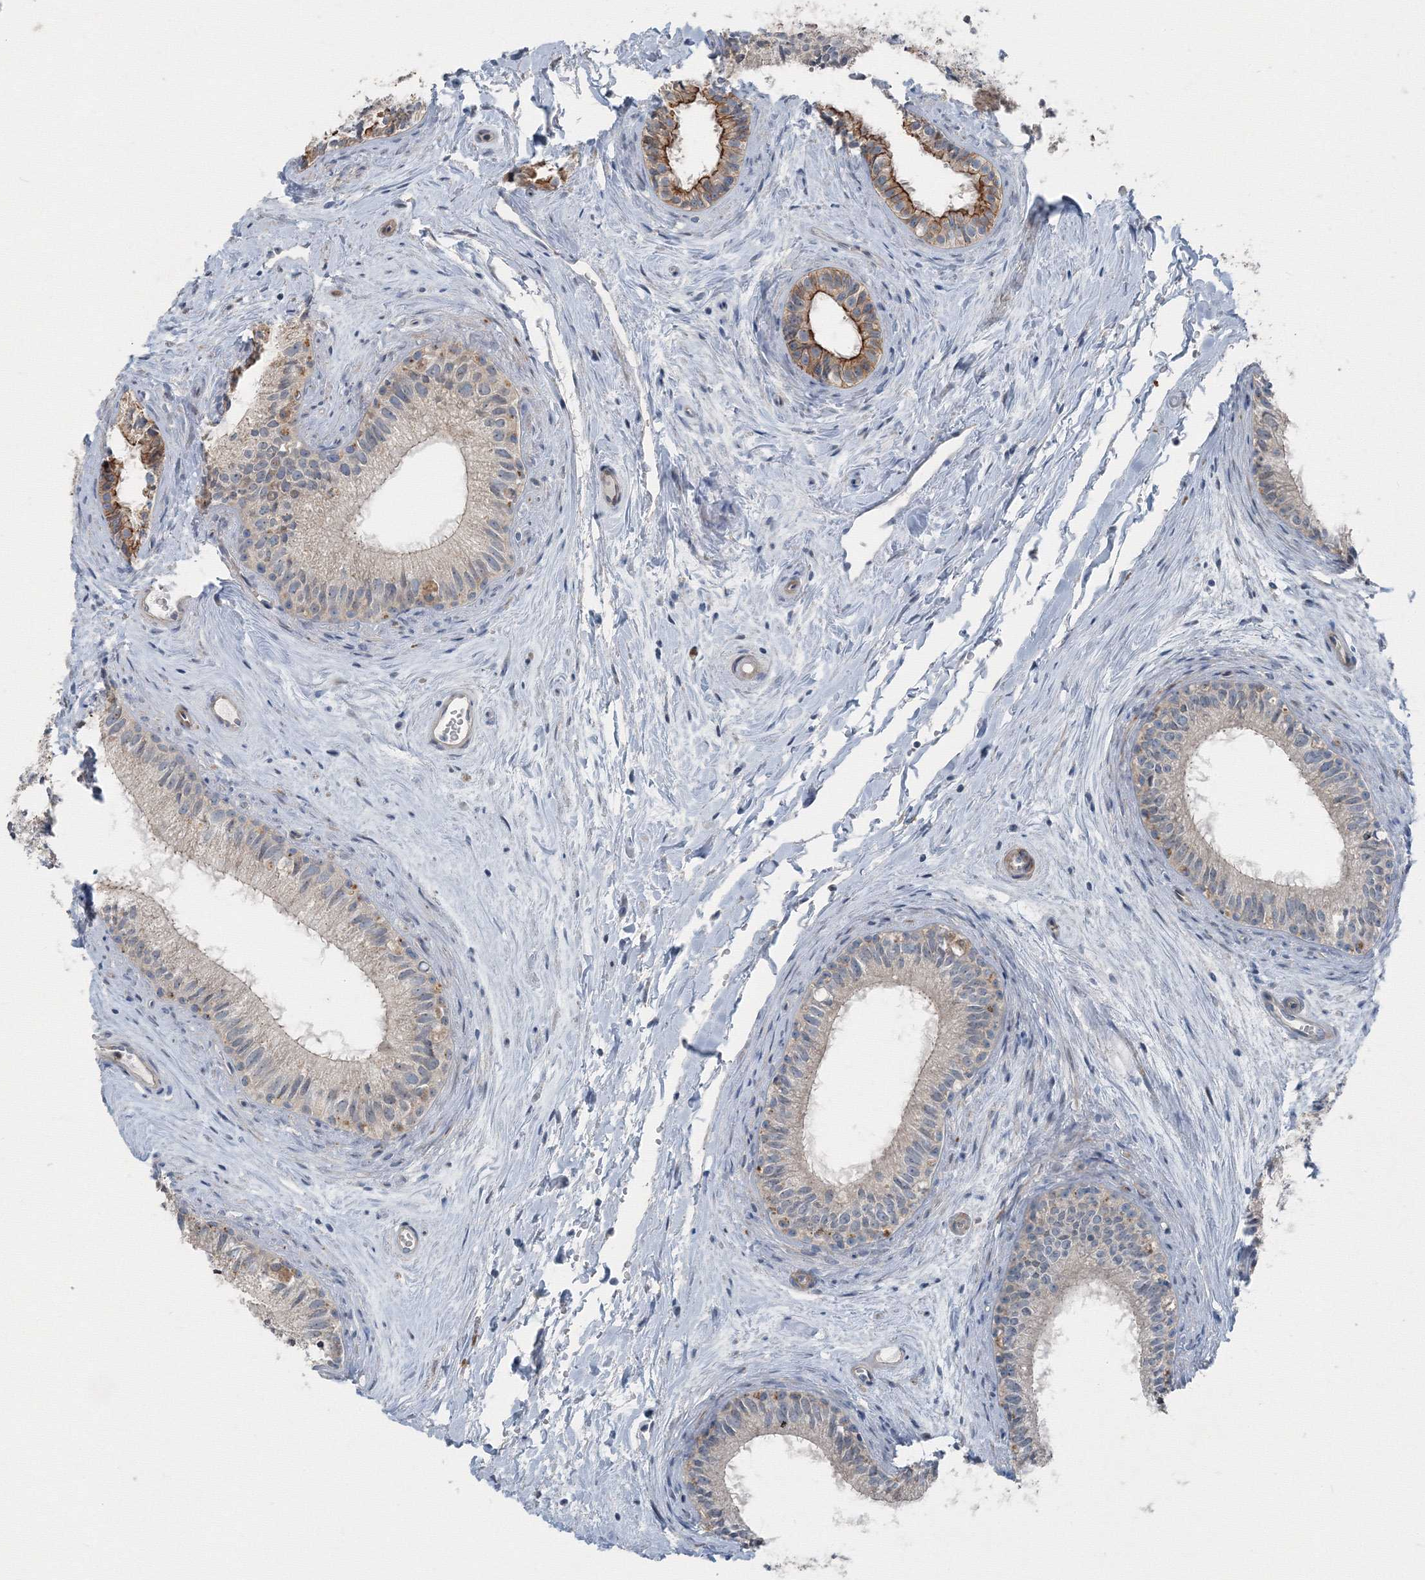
{"staining": {"intensity": "strong", "quantity": "<25%", "location": "cytoplasmic/membranous"}, "tissue": "epididymis", "cell_type": "Glandular cells", "image_type": "normal", "snomed": [{"axis": "morphology", "description": "Normal tissue, NOS"}, {"axis": "topography", "description": "Epididymis"}], "caption": "Protein staining reveals strong cytoplasmic/membranous positivity in approximately <25% of glandular cells in normal epididymis.", "gene": "AASDH", "patient": {"sex": "male", "age": 71}}